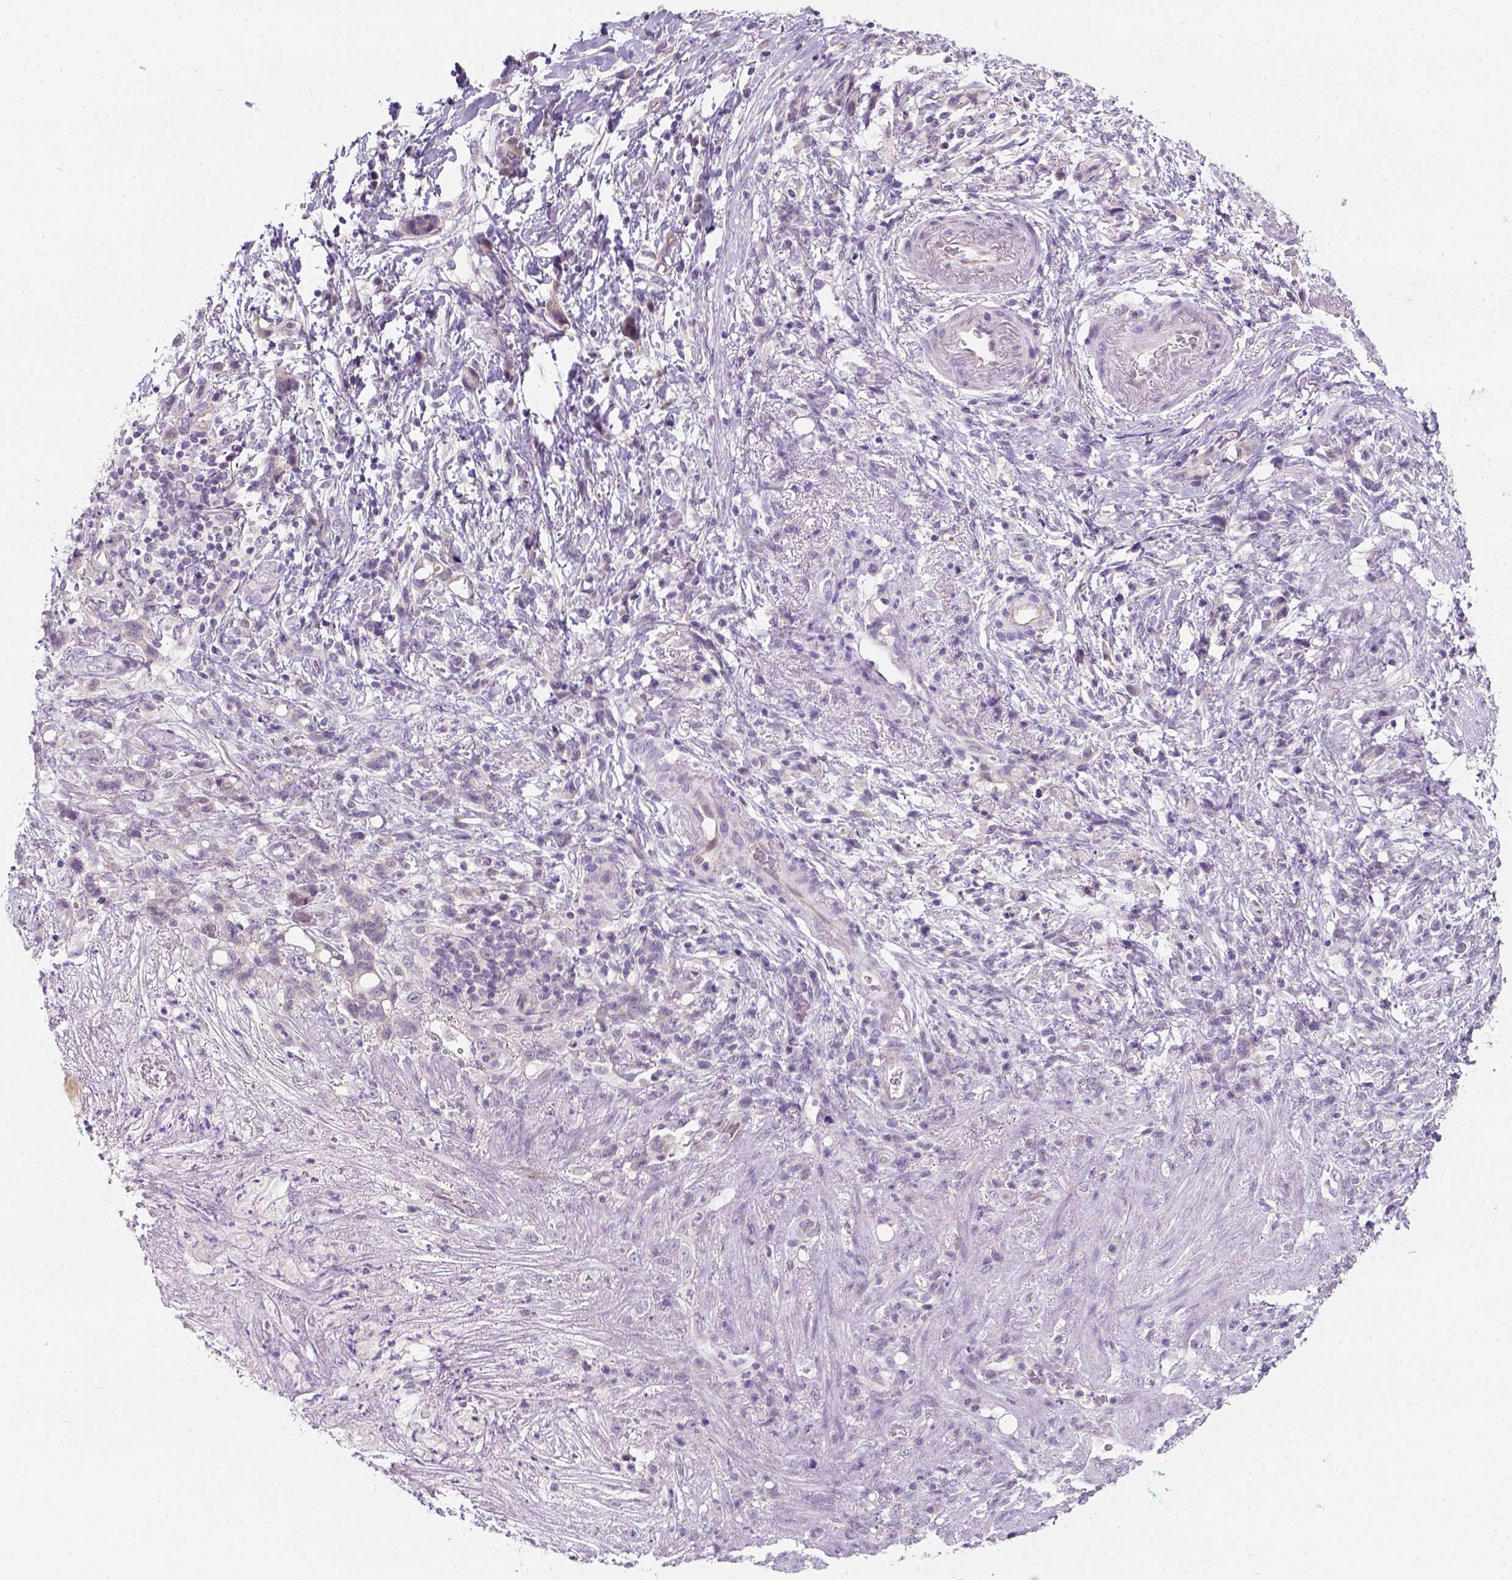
{"staining": {"intensity": "negative", "quantity": "none", "location": "none"}, "tissue": "stomach cancer", "cell_type": "Tumor cells", "image_type": "cancer", "snomed": [{"axis": "morphology", "description": "Adenocarcinoma, NOS"}, {"axis": "topography", "description": "Stomach"}], "caption": "Tumor cells are negative for protein expression in human adenocarcinoma (stomach). (Stains: DAB immunohistochemistry (IHC) with hematoxylin counter stain, Microscopy: brightfield microscopy at high magnification).", "gene": "C20orf144", "patient": {"sex": "female", "age": 84}}